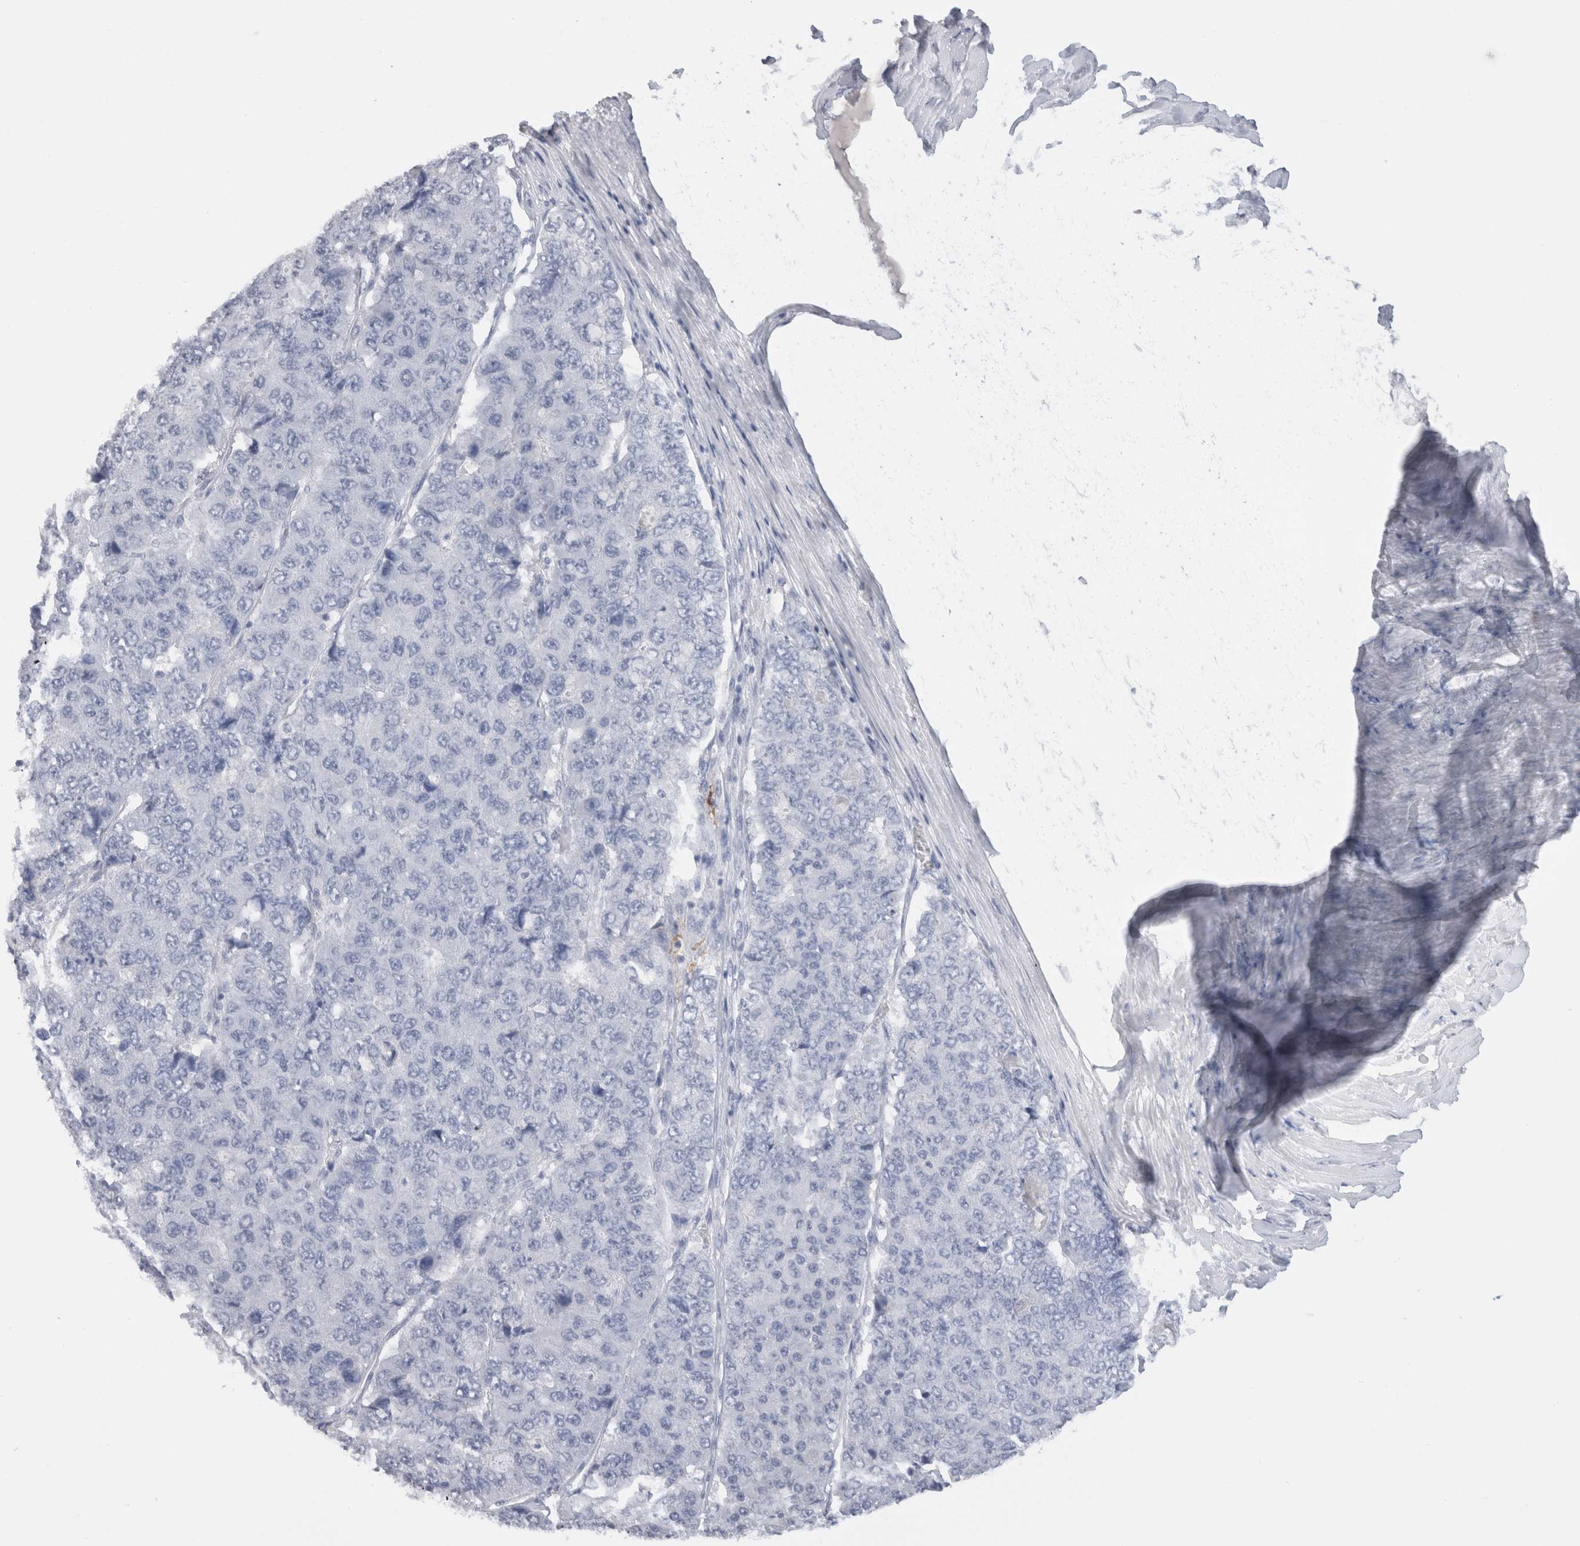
{"staining": {"intensity": "negative", "quantity": "none", "location": "none"}, "tissue": "pancreatic cancer", "cell_type": "Tumor cells", "image_type": "cancer", "snomed": [{"axis": "morphology", "description": "Adenocarcinoma, NOS"}, {"axis": "topography", "description": "Pancreas"}], "caption": "High magnification brightfield microscopy of pancreatic cancer stained with DAB (3,3'-diaminobenzidine) (brown) and counterstained with hematoxylin (blue): tumor cells show no significant positivity.", "gene": "LAMP3", "patient": {"sex": "male", "age": 50}}